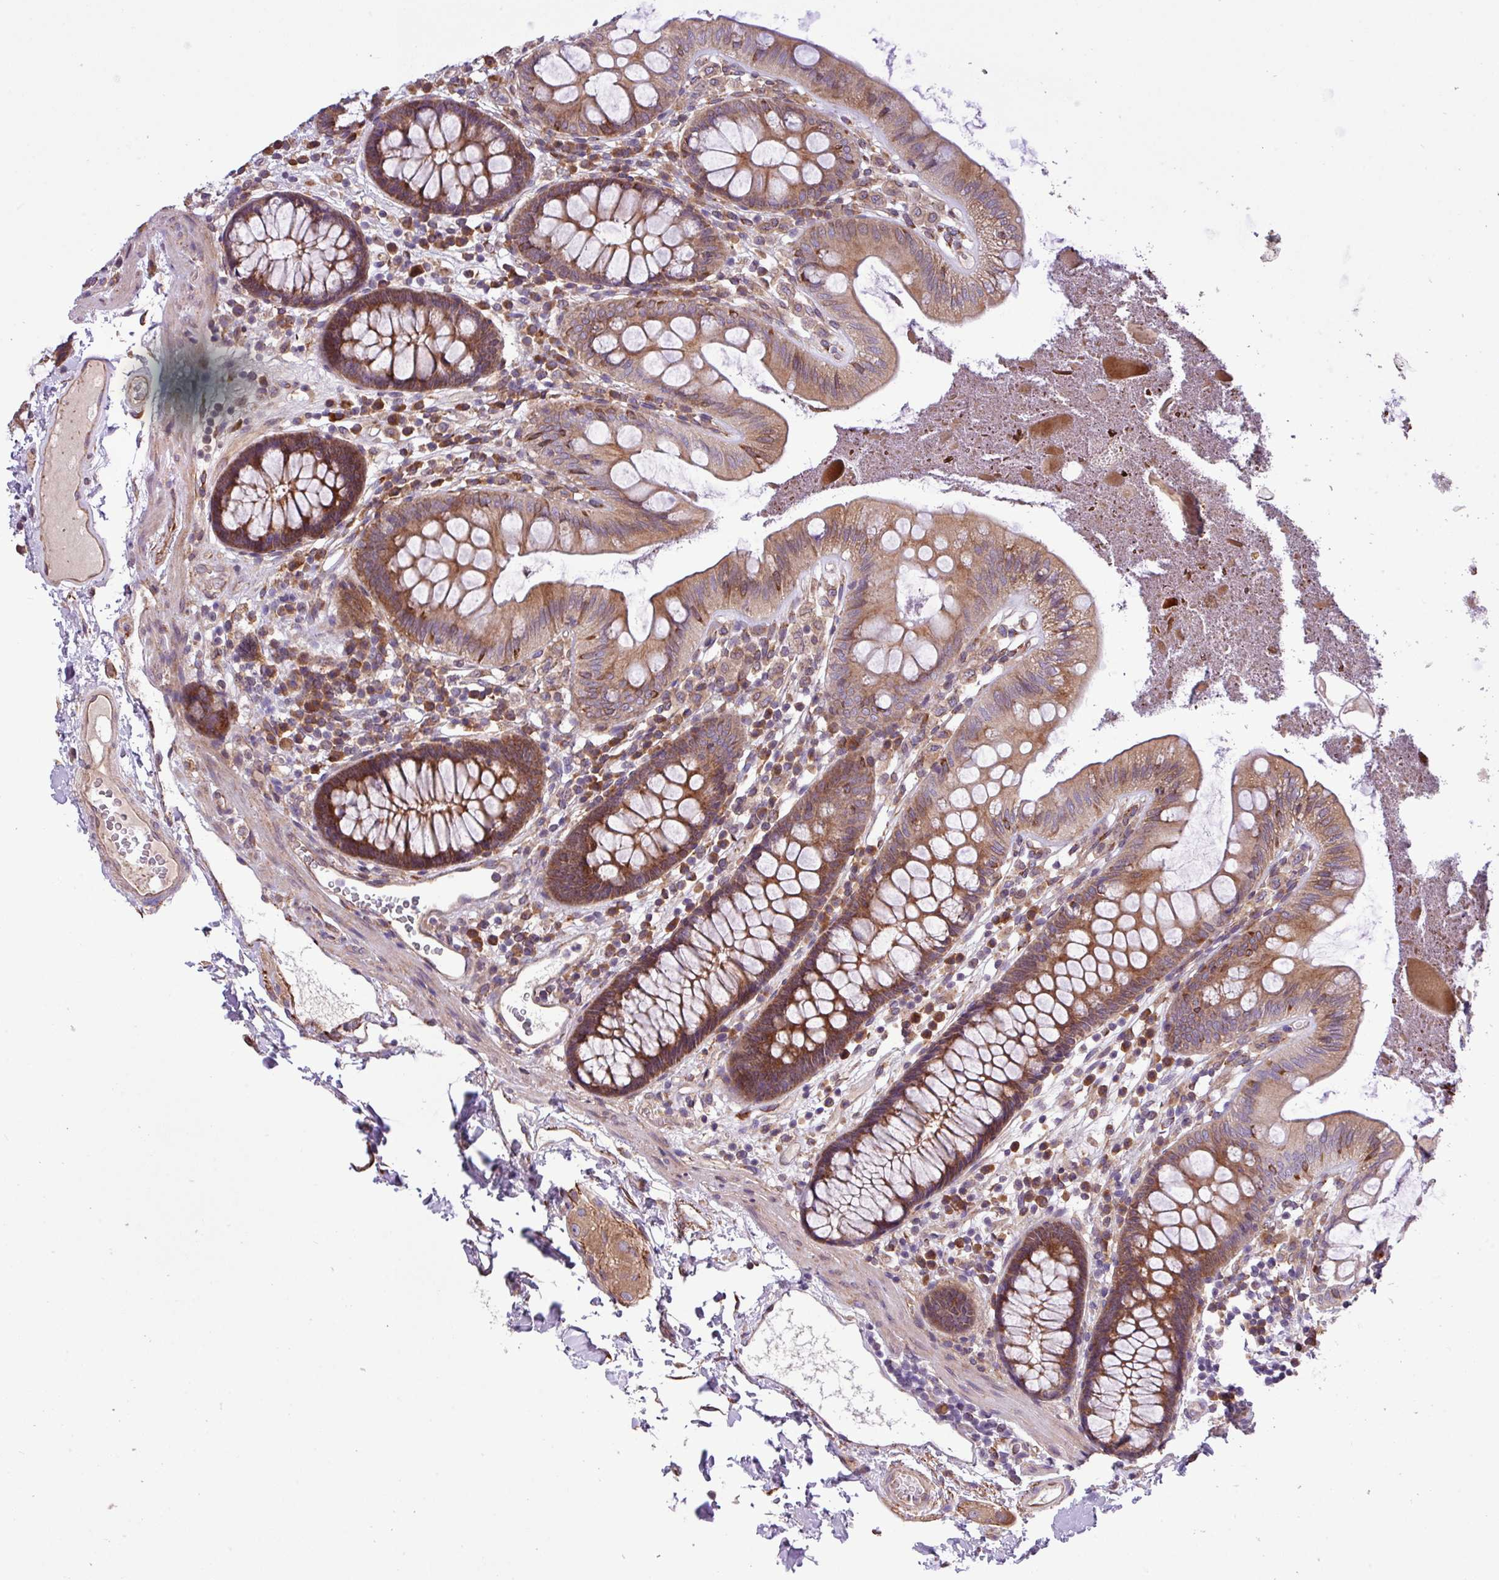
{"staining": {"intensity": "moderate", "quantity": ">75%", "location": "cytoplasmic/membranous"}, "tissue": "colon", "cell_type": "Endothelial cells", "image_type": "normal", "snomed": [{"axis": "morphology", "description": "Normal tissue, NOS"}, {"axis": "topography", "description": "Colon"}], "caption": "Normal colon was stained to show a protein in brown. There is medium levels of moderate cytoplasmic/membranous staining in approximately >75% of endothelial cells. Nuclei are stained in blue.", "gene": "MEGF6", "patient": {"sex": "male", "age": 84}}